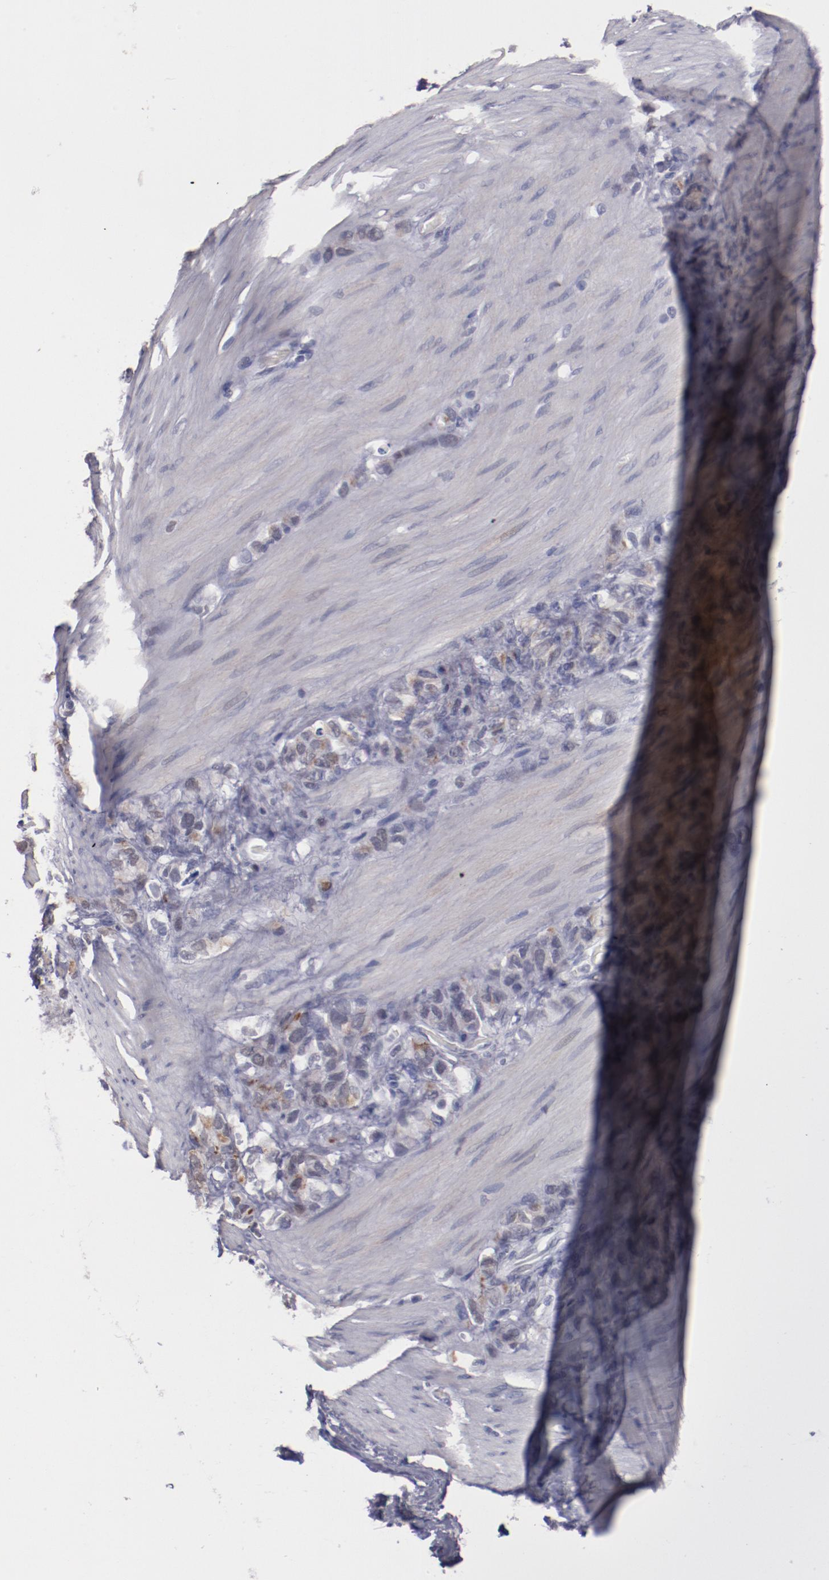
{"staining": {"intensity": "weak", "quantity": "<25%", "location": "cytoplasmic/membranous"}, "tissue": "stomach cancer", "cell_type": "Tumor cells", "image_type": "cancer", "snomed": [{"axis": "morphology", "description": "Normal tissue, NOS"}, {"axis": "morphology", "description": "Adenocarcinoma, NOS"}, {"axis": "morphology", "description": "Adenocarcinoma, High grade"}, {"axis": "topography", "description": "Stomach, upper"}, {"axis": "topography", "description": "Stomach"}], "caption": "High-grade adenocarcinoma (stomach) was stained to show a protein in brown. There is no significant staining in tumor cells. (Brightfield microscopy of DAB IHC at high magnification).", "gene": "IRF4", "patient": {"sex": "female", "age": 65}}